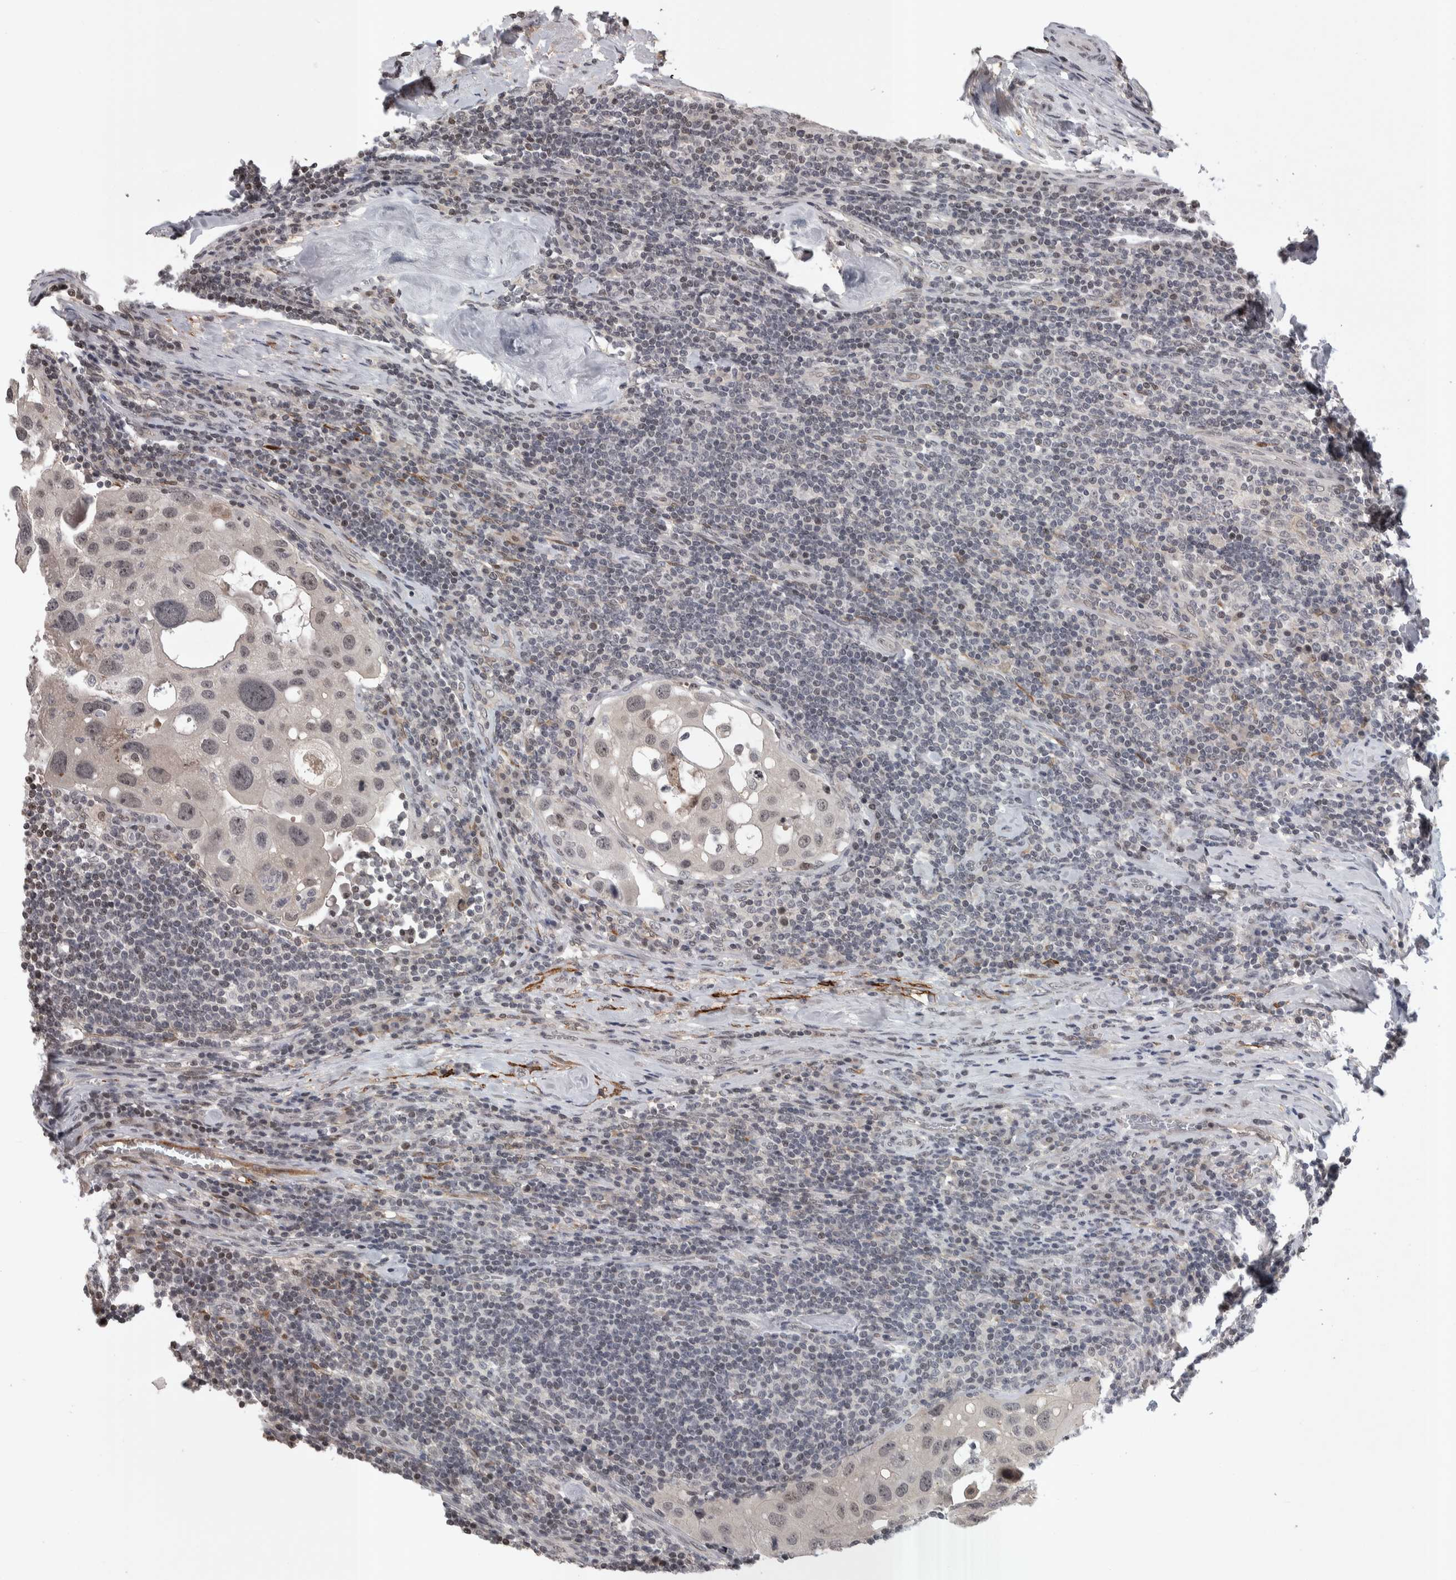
{"staining": {"intensity": "weak", "quantity": "<25%", "location": "nuclear"}, "tissue": "urothelial cancer", "cell_type": "Tumor cells", "image_type": "cancer", "snomed": [{"axis": "morphology", "description": "Urothelial carcinoma, High grade"}, {"axis": "topography", "description": "Lymph node"}, {"axis": "topography", "description": "Urinary bladder"}], "caption": "IHC histopathology image of neoplastic tissue: urothelial cancer stained with DAB (3,3'-diaminobenzidine) reveals no significant protein staining in tumor cells.", "gene": "ZSCAN21", "patient": {"sex": "male", "age": 51}}